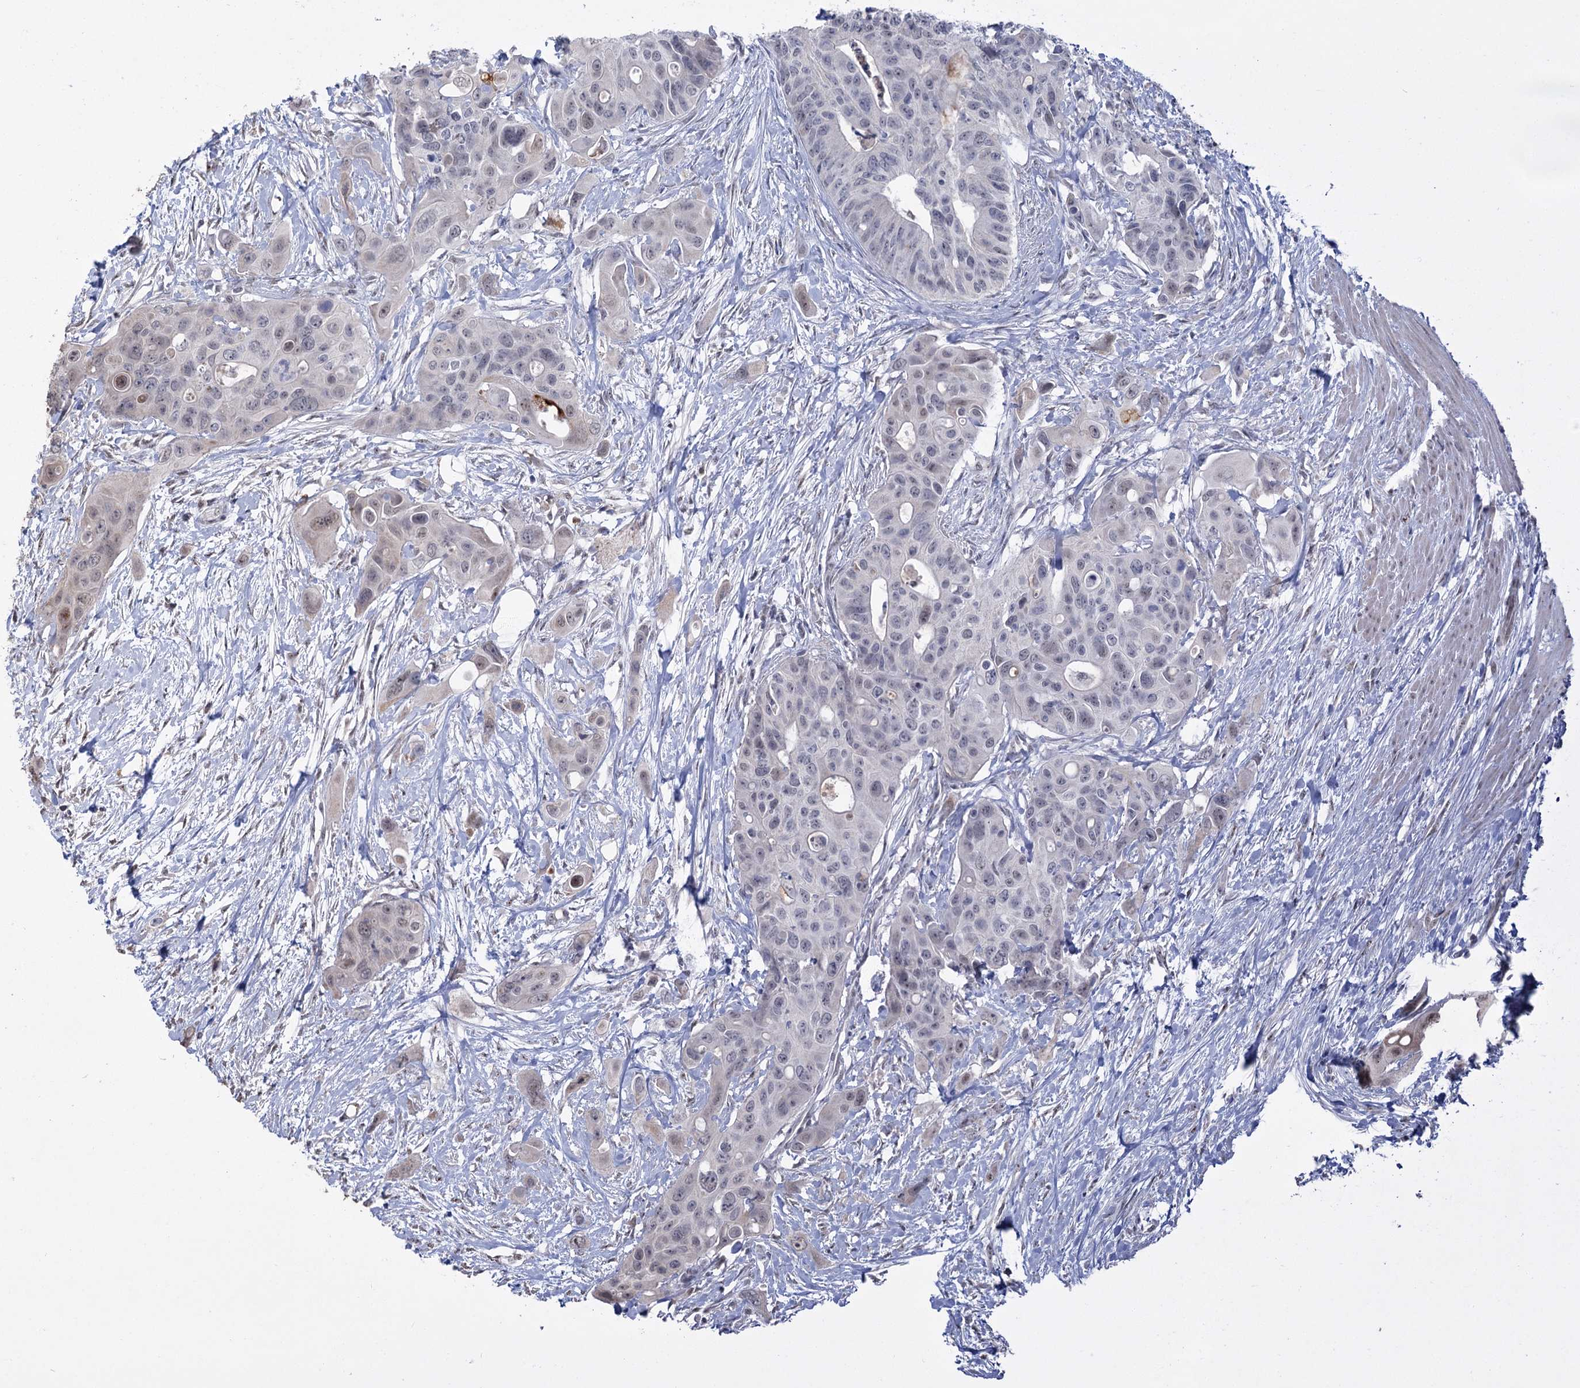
{"staining": {"intensity": "negative", "quantity": "none", "location": "none"}, "tissue": "colorectal cancer", "cell_type": "Tumor cells", "image_type": "cancer", "snomed": [{"axis": "morphology", "description": "Adenocarcinoma, NOS"}, {"axis": "topography", "description": "Colon"}], "caption": "This is an immunohistochemistry photomicrograph of adenocarcinoma (colorectal). There is no expression in tumor cells.", "gene": "RUFY4", "patient": {"sex": "male", "age": 77}}